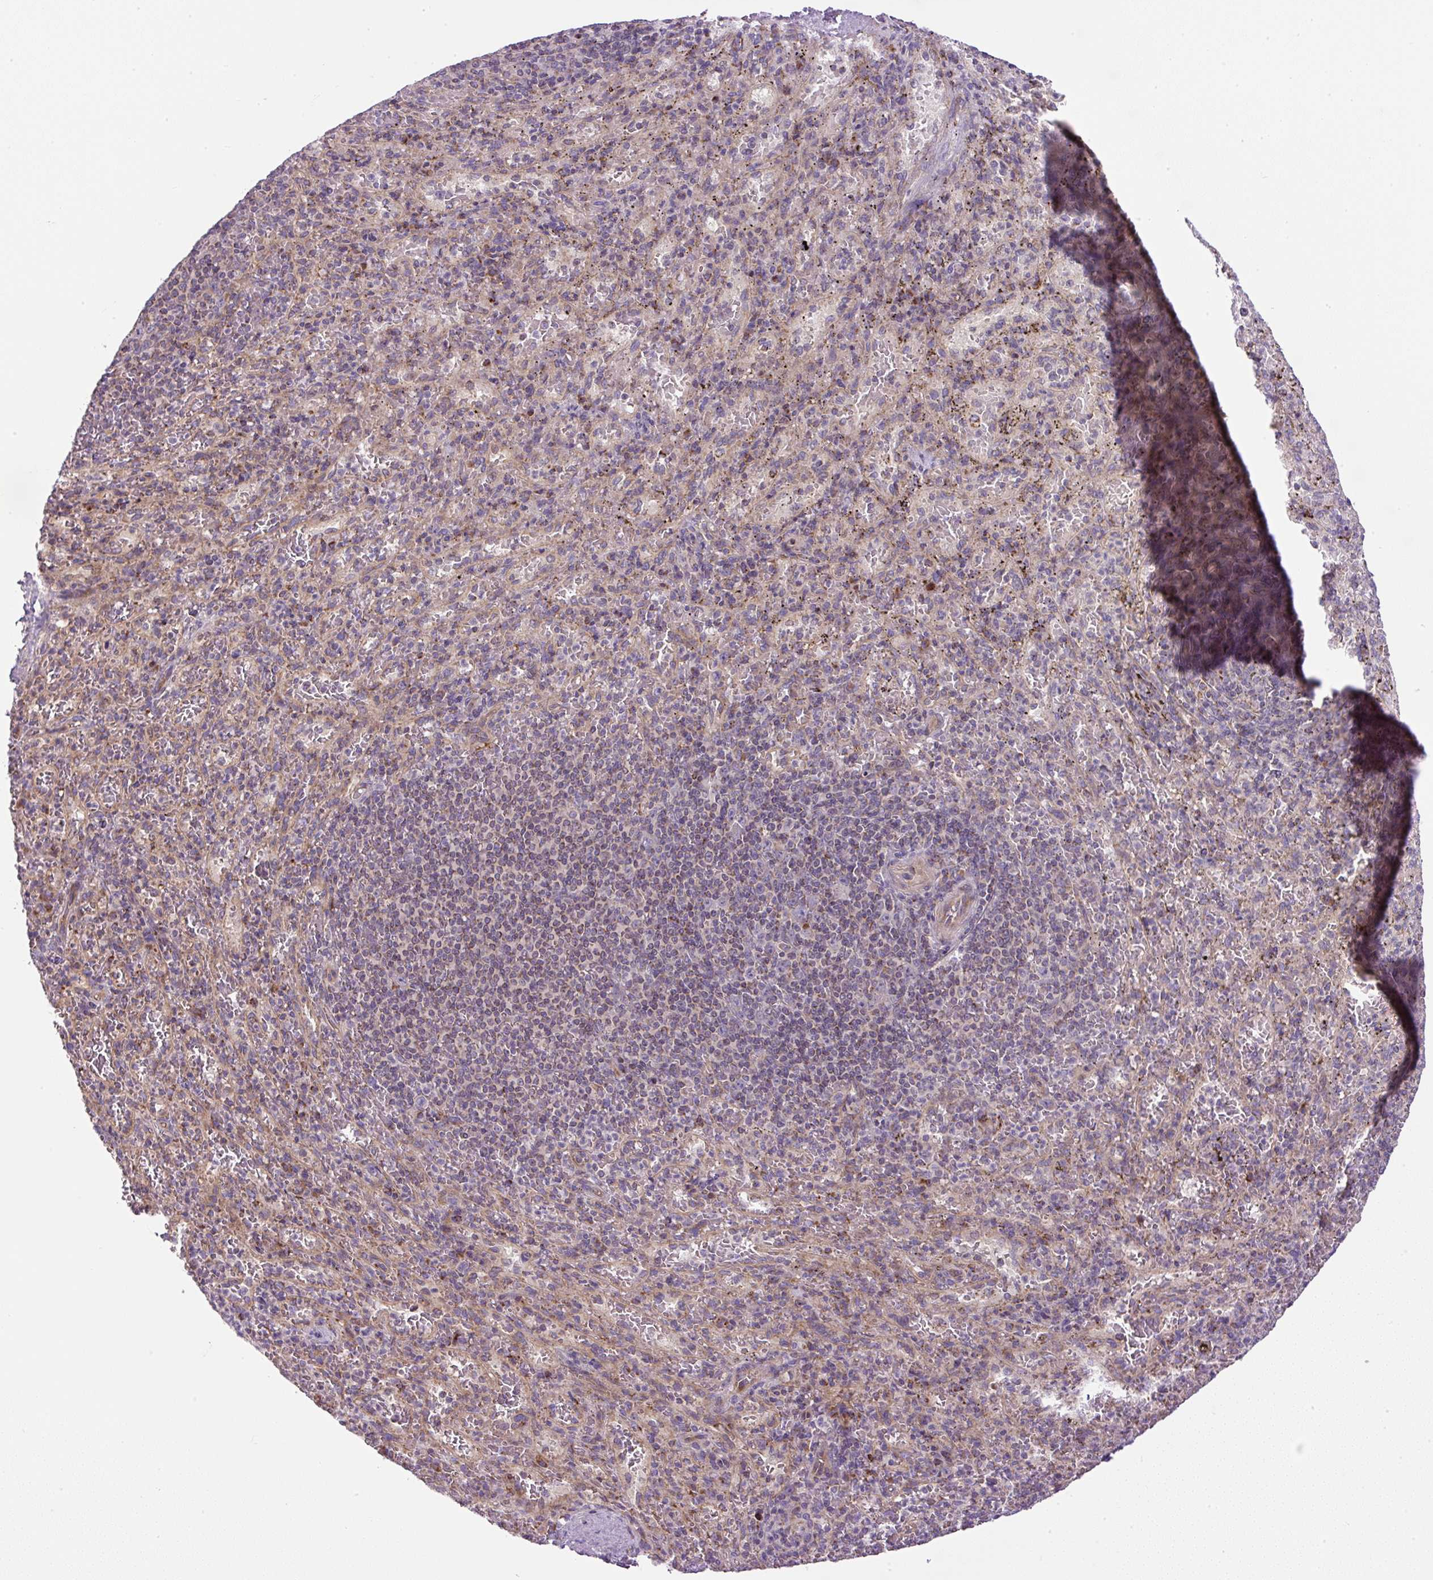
{"staining": {"intensity": "weak", "quantity": "25%-75%", "location": "cytoplasmic/membranous"}, "tissue": "spleen", "cell_type": "Cells in red pulp", "image_type": "normal", "snomed": [{"axis": "morphology", "description": "Normal tissue, NOS"}, {"axis": "topography", "description": "Spleen"}], "caption": "A photomicrograph showing weak cytoplasmic/membranous staining in about 25%-75% of cells in red pulp in normal spleen, as visualized by brown immunohistochemical staining.", "gene": "ZNF547", "patient": {"sex": "male", "age": 57}}